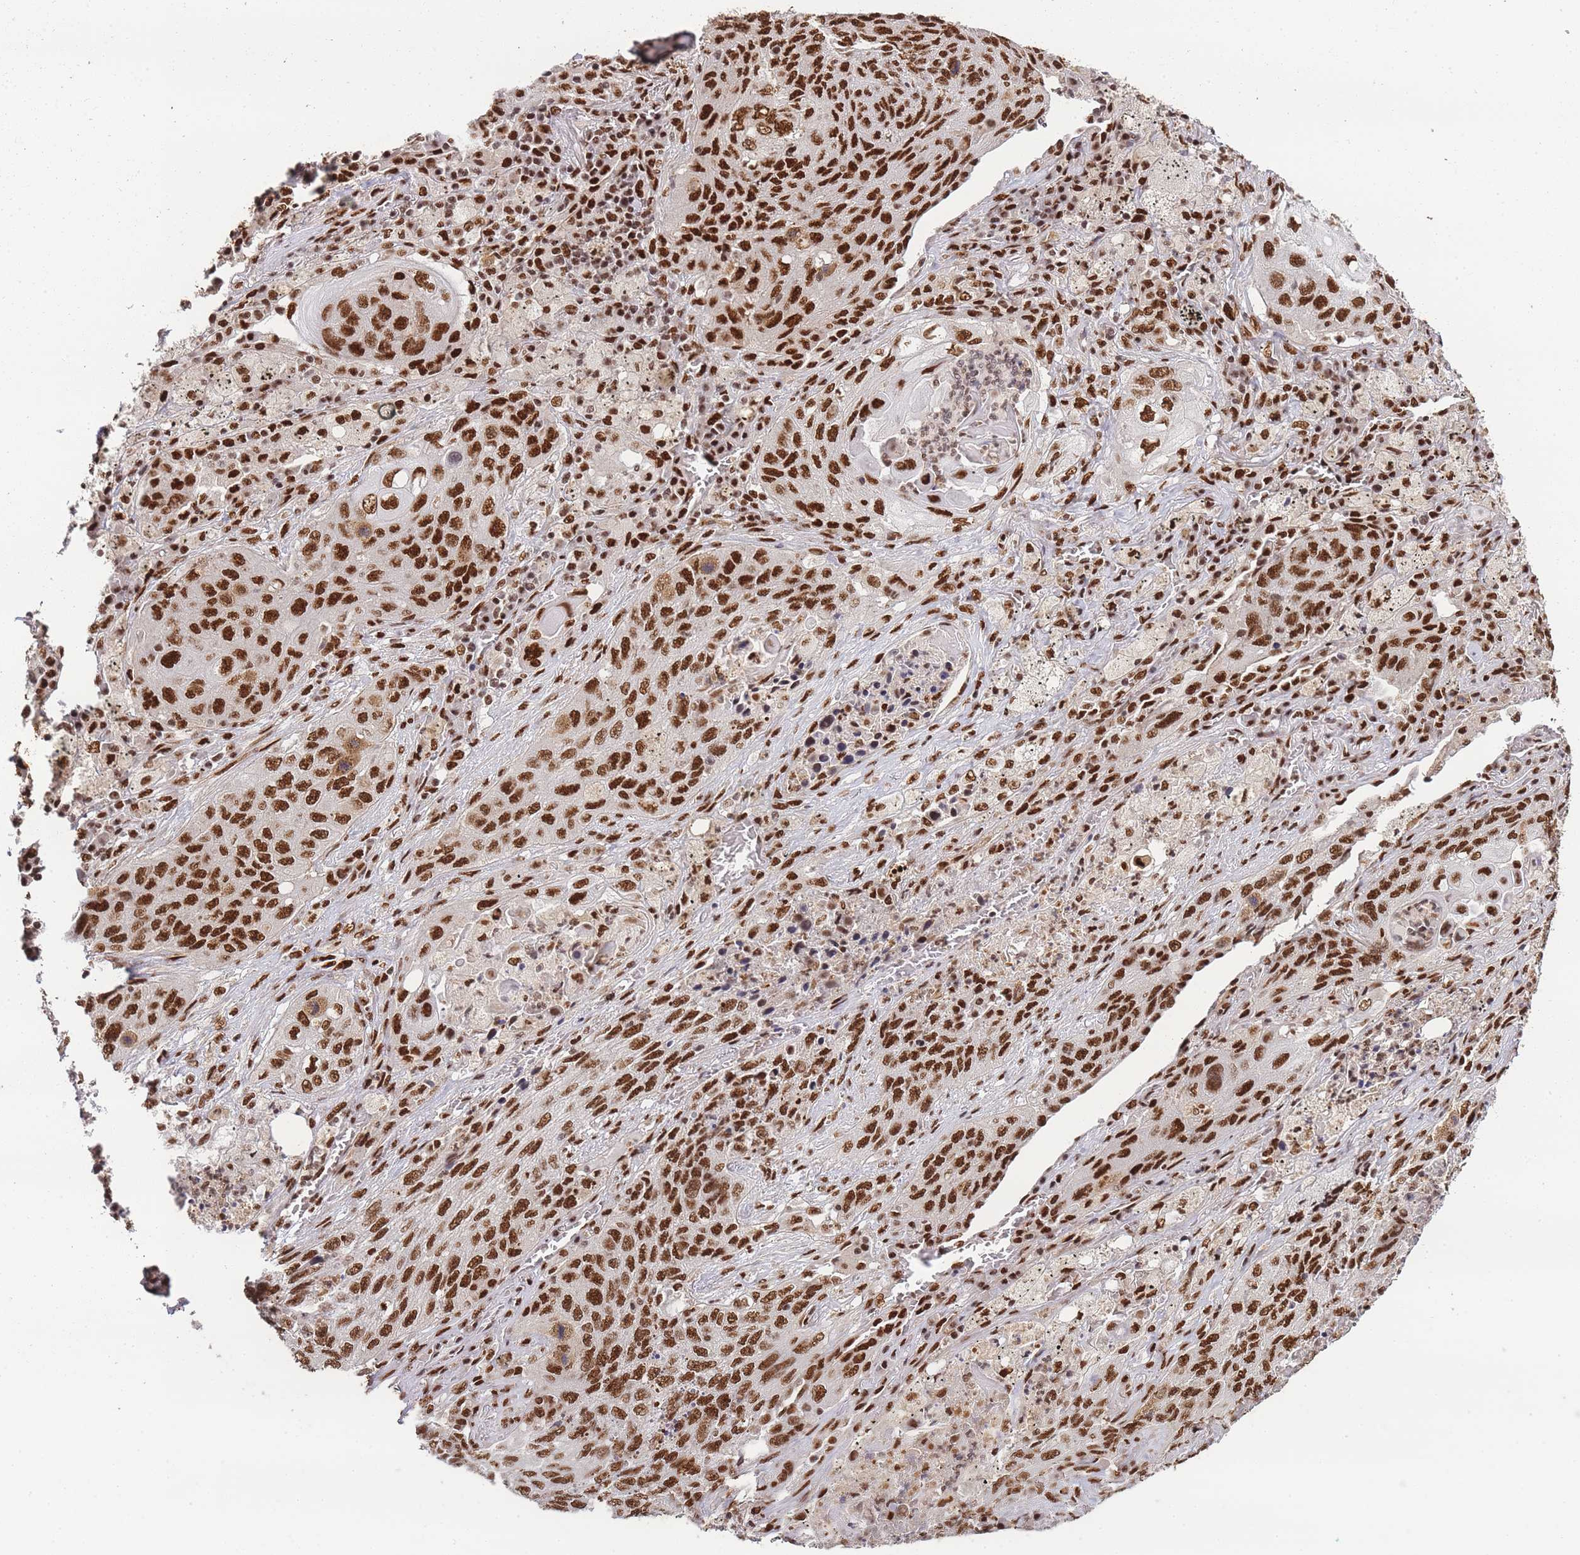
{"staining": {"intensity": "strong", "quantity": ">75%", "location": "nuclear"}, "tissue": "lung cancer", "cell_type": "Tumor cells", "image_type": "cancer", "snomed": [{"axis": "morphology", "description": "Squamous cell carcinoma, NOS"}, {"axis": "topography", "description": "Lung"}], "caption": "An immunohistochemistry (IHC) histopathology image of tumor tissue is shown. Protein staining in brown labels strong nuclear positivity in lung cancer within tumor cells.", "gene": "PRKDC", "patient": {"sex": "female", "age": 63}}